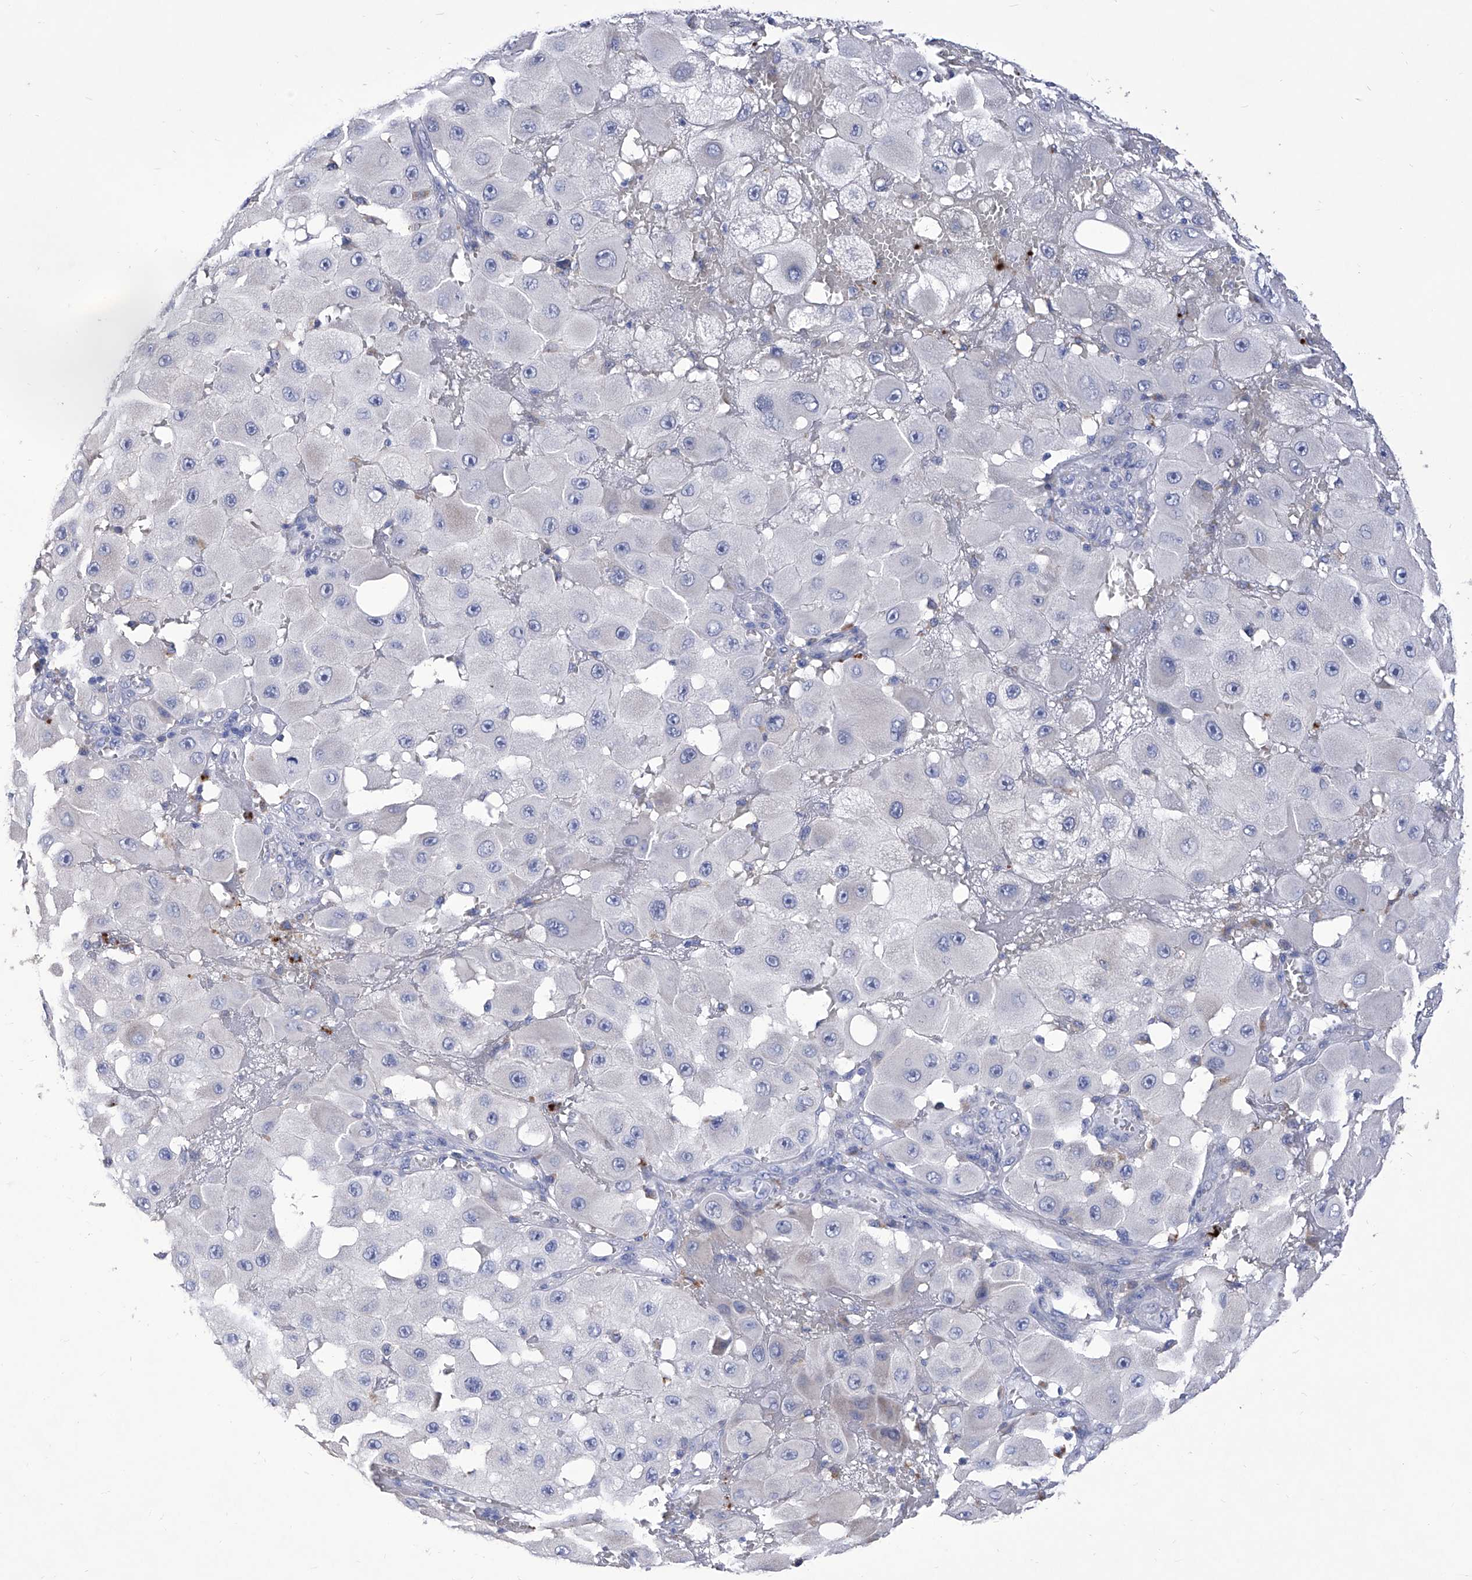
{"staining": {"intensity": "negative", "quantity": "none", "location": "none"}, "tissue": "melanoma", "cell_type": "Tumor cells", "image_type": "cancer", "snomed": [{"axis": "morphology", "description": "Malignant melanoma, NOS"}, {"axis": "topography", "description": "Skin"}], "caption": "High magnification brightfield microscopy of malignant melanoma stained with DAB (brown) and counterstained with hematoxylin (blue): tumor cells show no significant positivity. The staining is performed using DAB brown chromogen with nuclei counter-stained in using hematoxylin.", "gene": "IFNL2", "patient": {"sex": "female", "age": 81}}